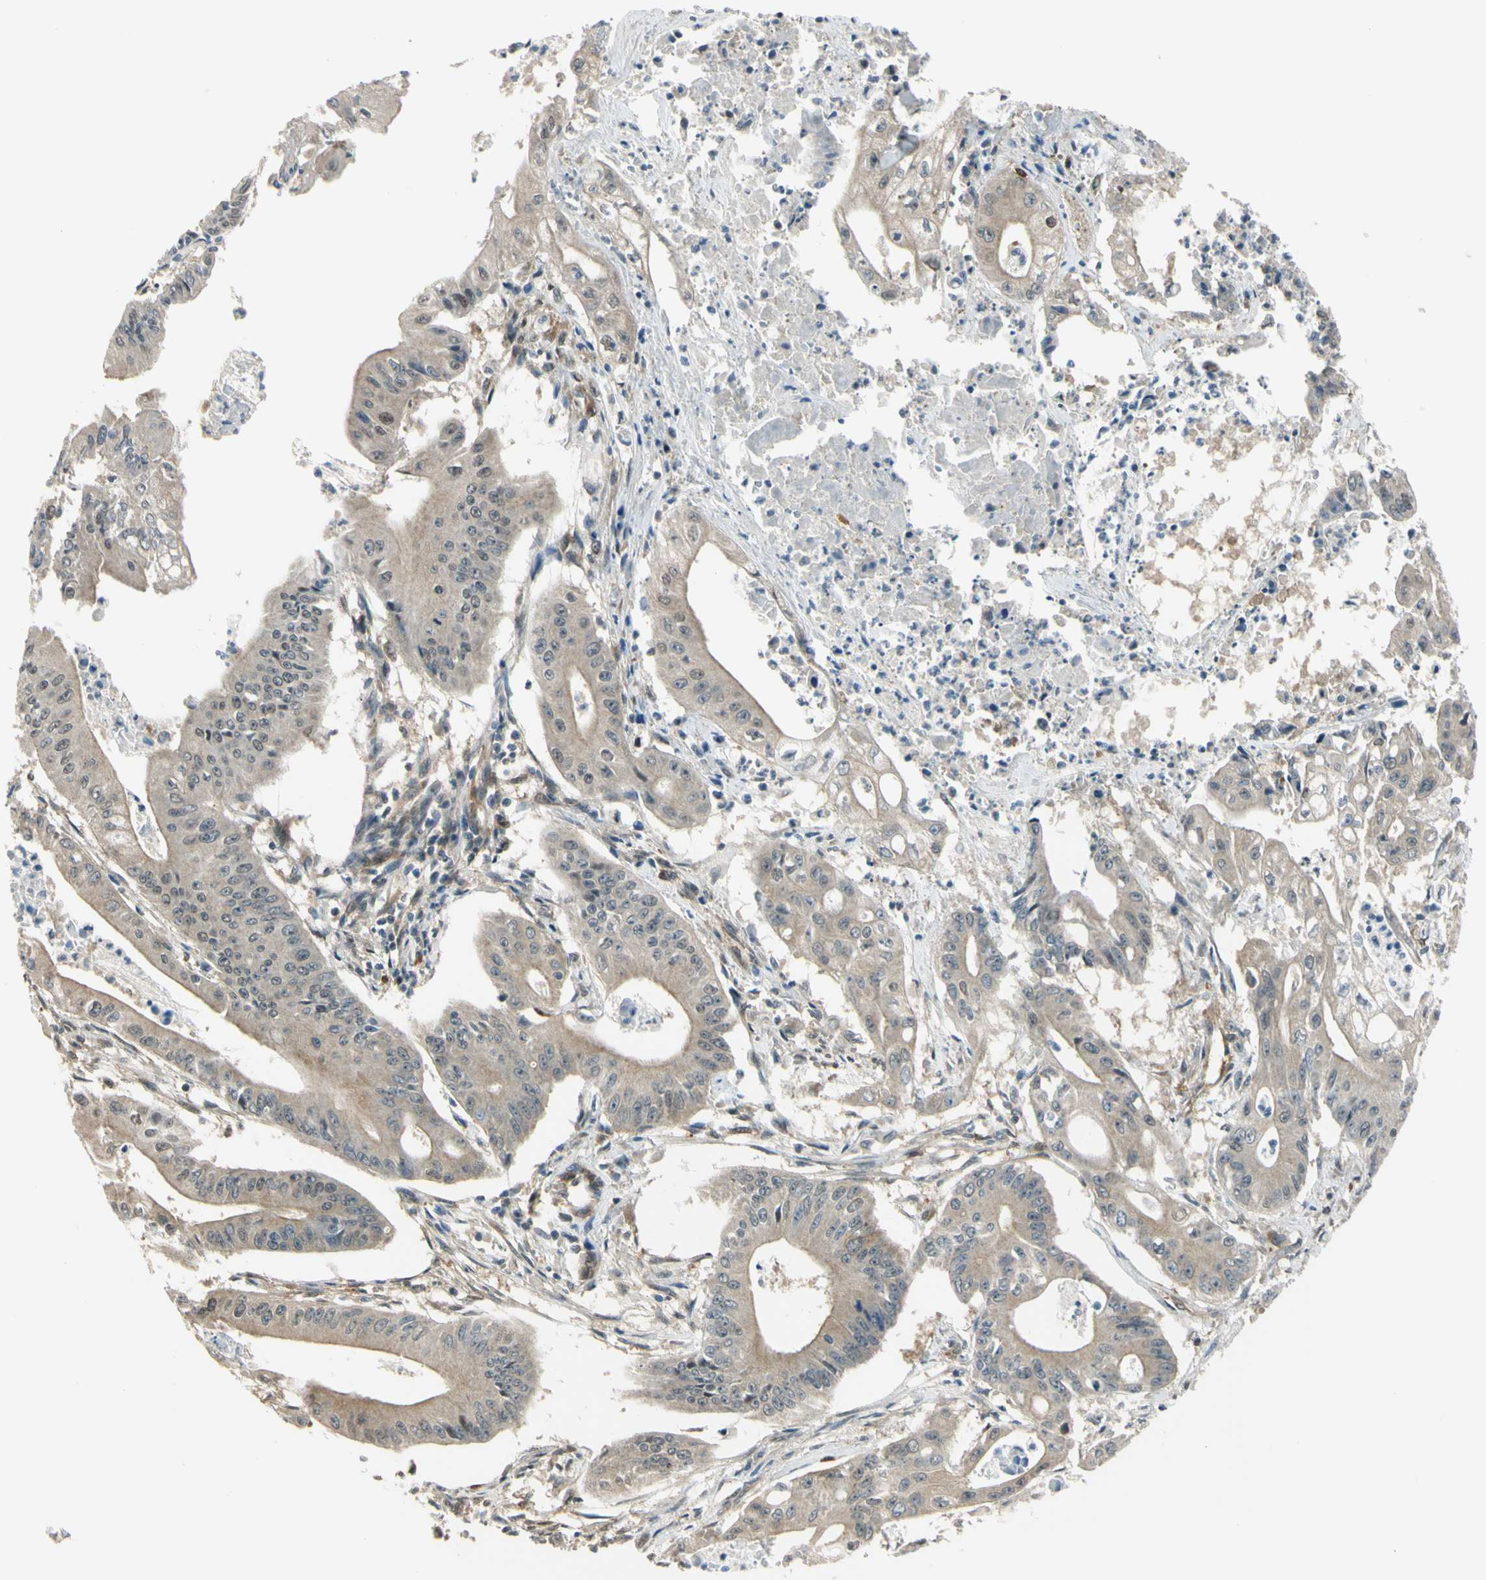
{"staining": {"intensity": "weak", "quantity": ">75%", "location": "cytoplasmic/membranous"}, "tissue": "pancreatic cancer", "cell_type": "Tumor cells", "image_type": "cancer", "snomed": [{"axis": "morphology", "description": "Normal tissue, NOS"}, {"axis": "topography", "description": "Lymph node"}], "caption": "Human pancreatic cancer stained with a protein marker reveals weak staining in tumor cells.", "gene": "RASGRF1", "patient": {"sex": "male", "age": 62}}